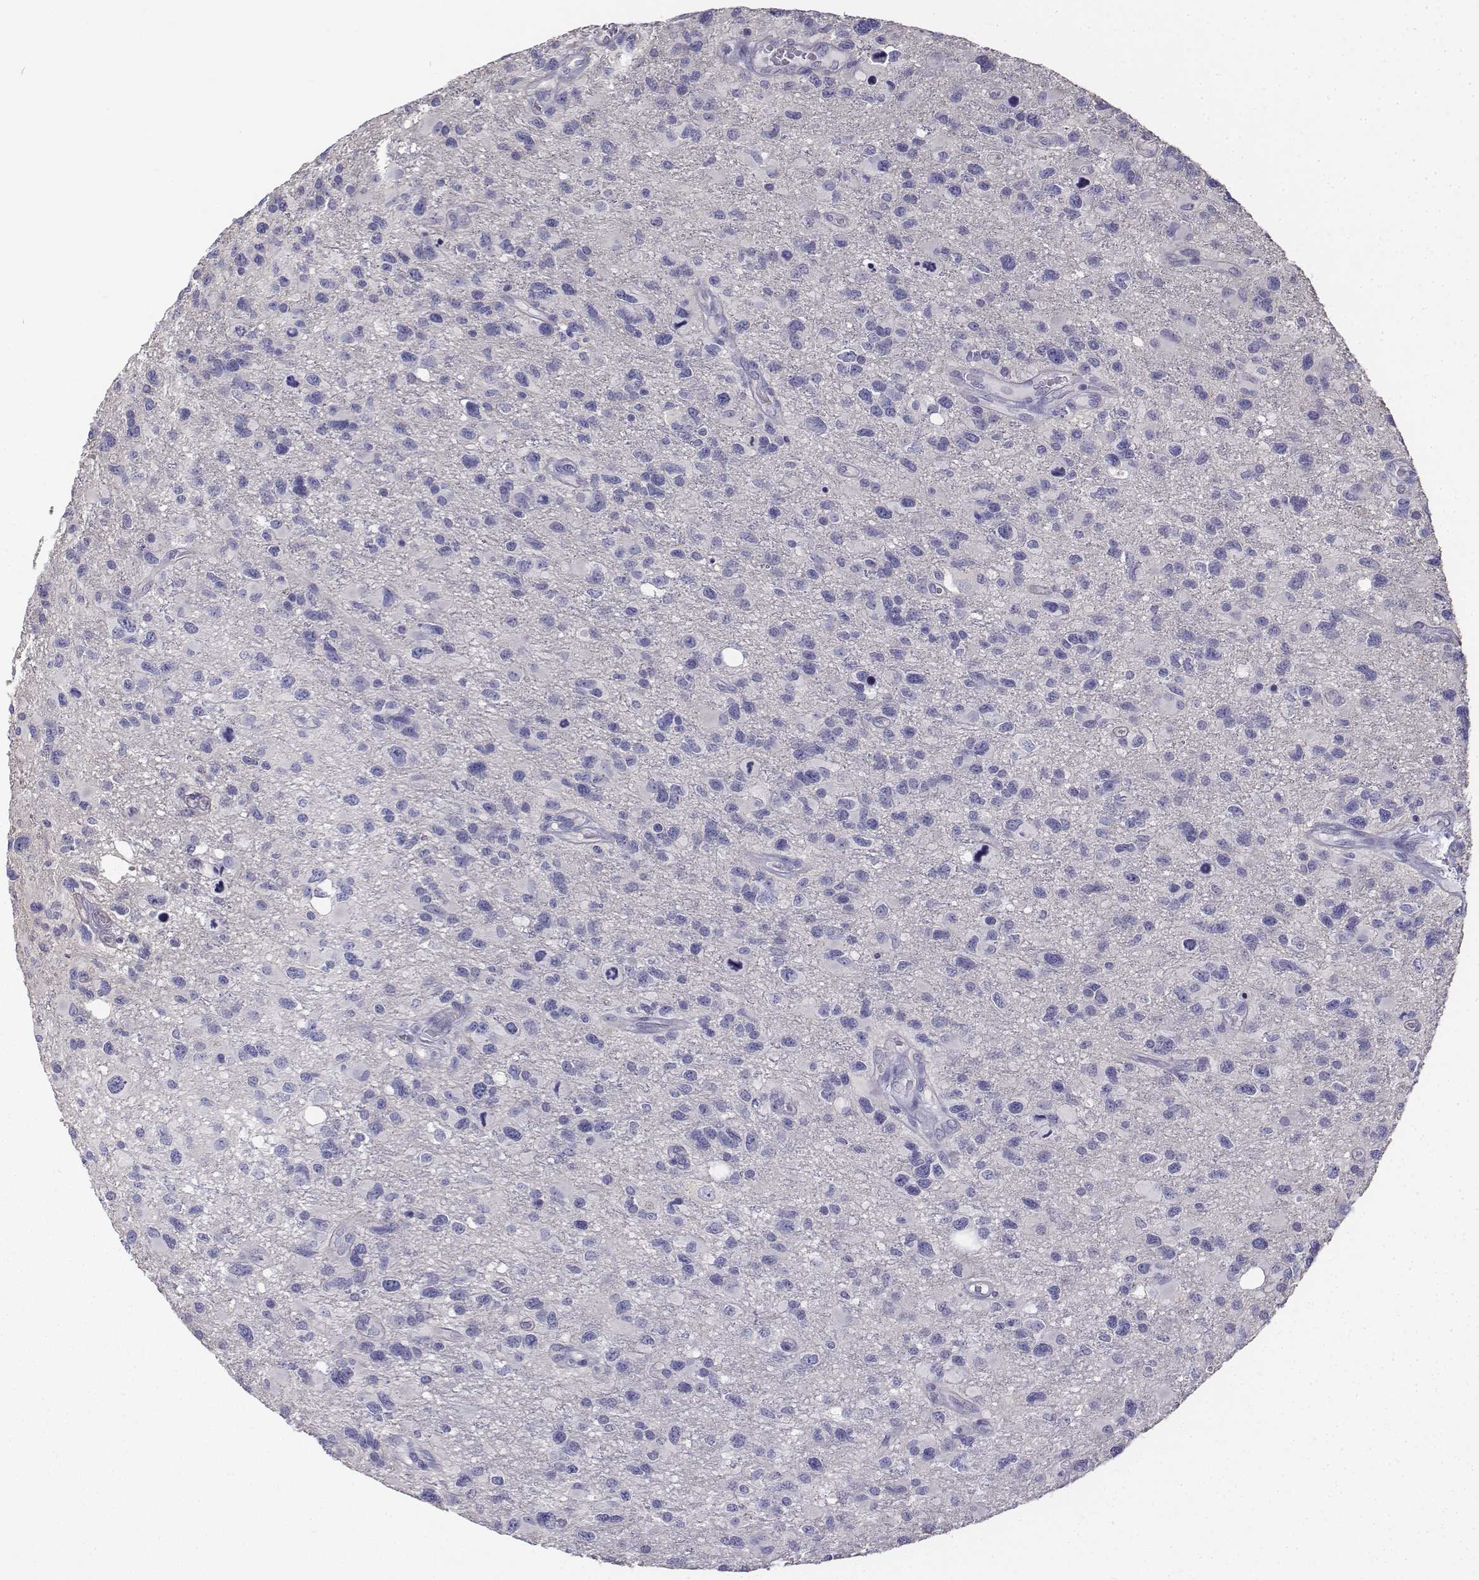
{"staining": {"intensity": "negative", "quantity": "none", "location": "none"}, "tissue": "glioma", "cell_type": "Tumor cells", "image_type": "cancer", "snomed": [{"axis": "morphology", "description": "Glioma, malignant, NOS"}, {"axis": "morphology", "description": "Glioma, malignant, High grade"}, {"axis": "topography", "description": "Brain"}], "caption": "DAB immunohistochemical staining of glioma reveals no significant positivity in tumor cells.", "gene": "LGSN", "patient": {"sex": "female", "age": 71}}